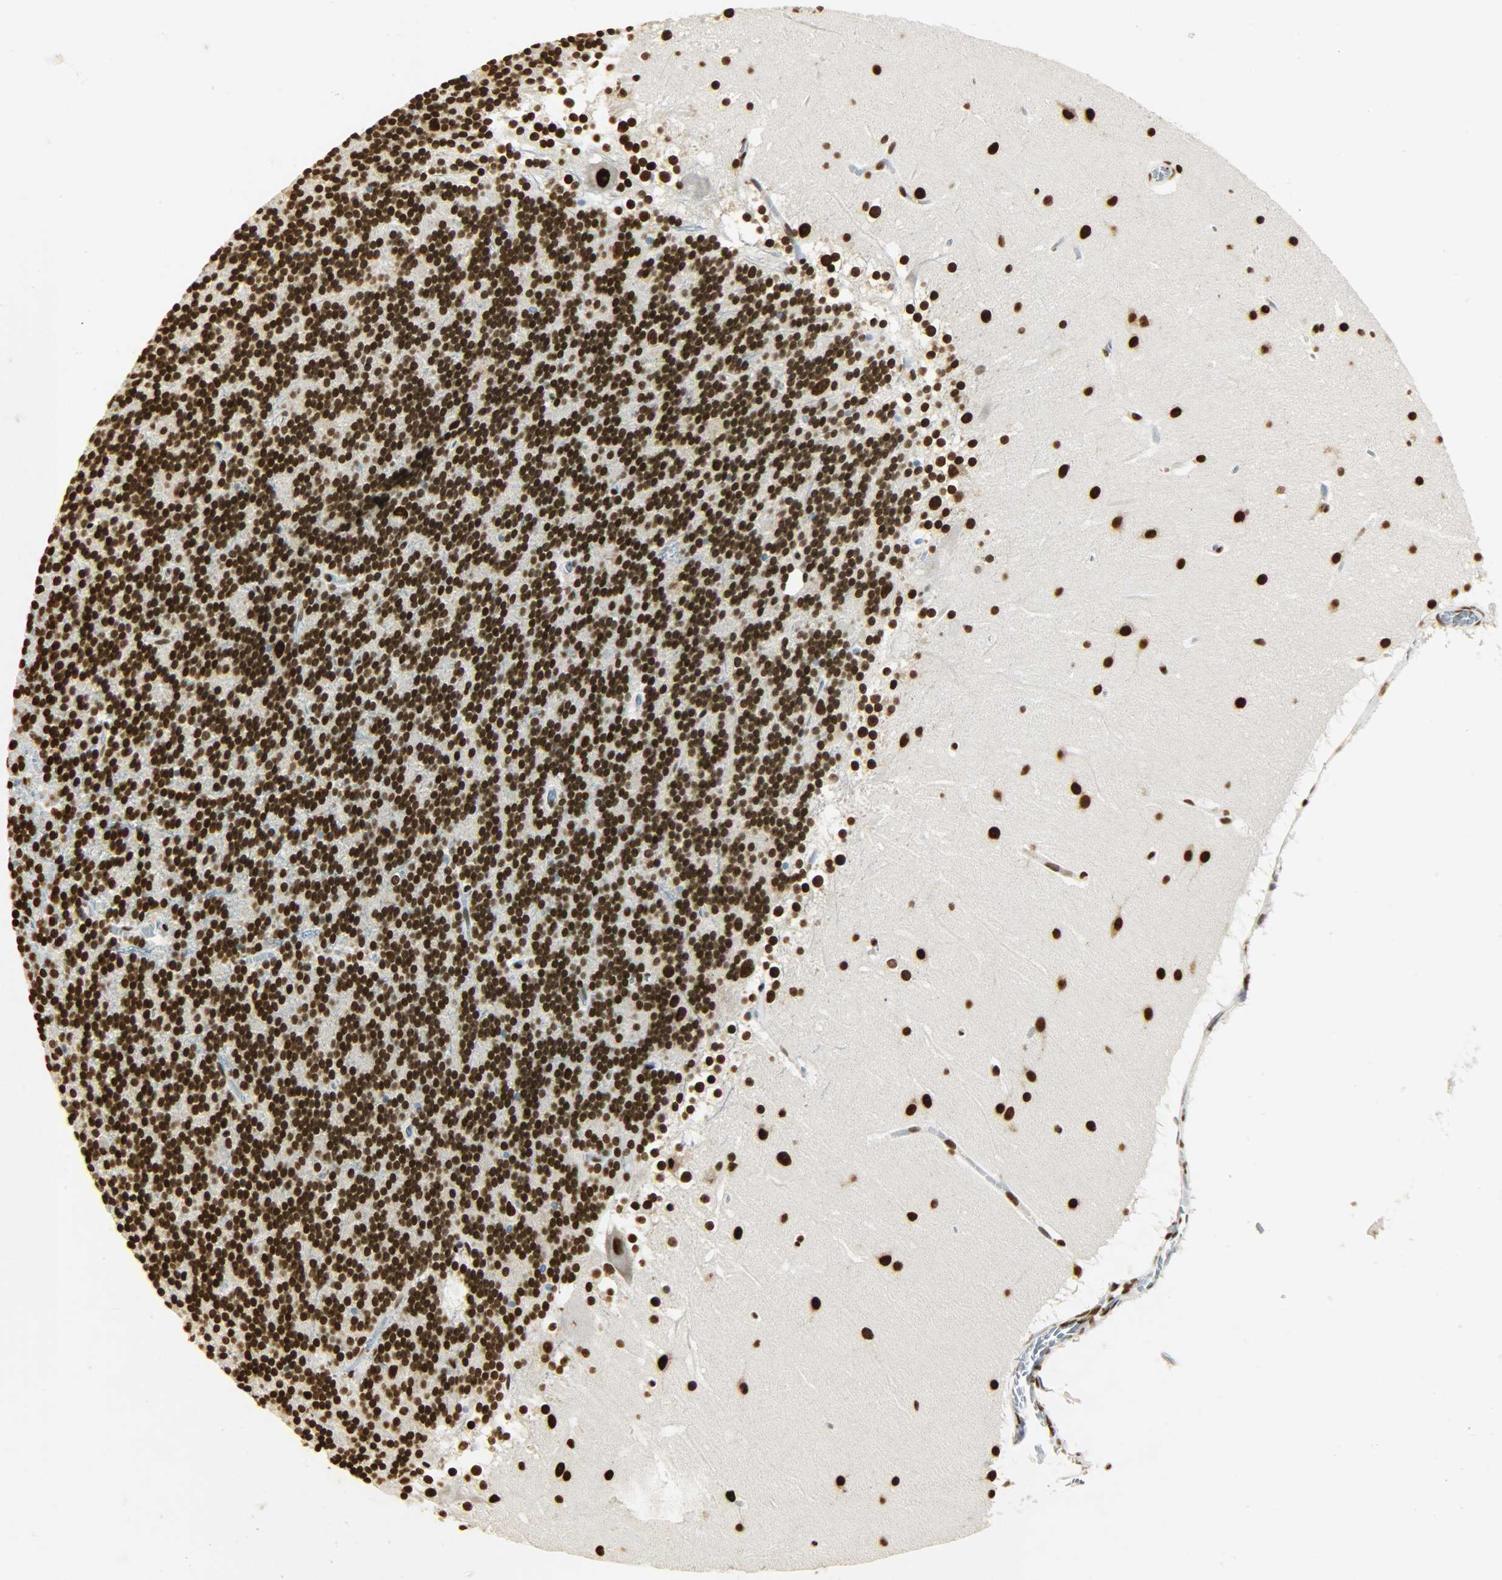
{"staining": {"intensity": "strong", "quantity": ">75%", "location": "nuclear"}, "tissue": "cerebellum", "cell_type": "Cells in granular layer", "image_type": "normal", "snomed": [{"axis": "morphology", "description": "Normal tissue, NOS"}, {"axis": "topography", "description": "Cerebellum"}], "caption": "Protein positivity by immunohistochemistry exhibits strong nuclear staining in about >75% of cells in granular layer in unremarkable cerebellum.", "gene": "KHDRBS1", "patient": {"sex": "female", "age": 19}}